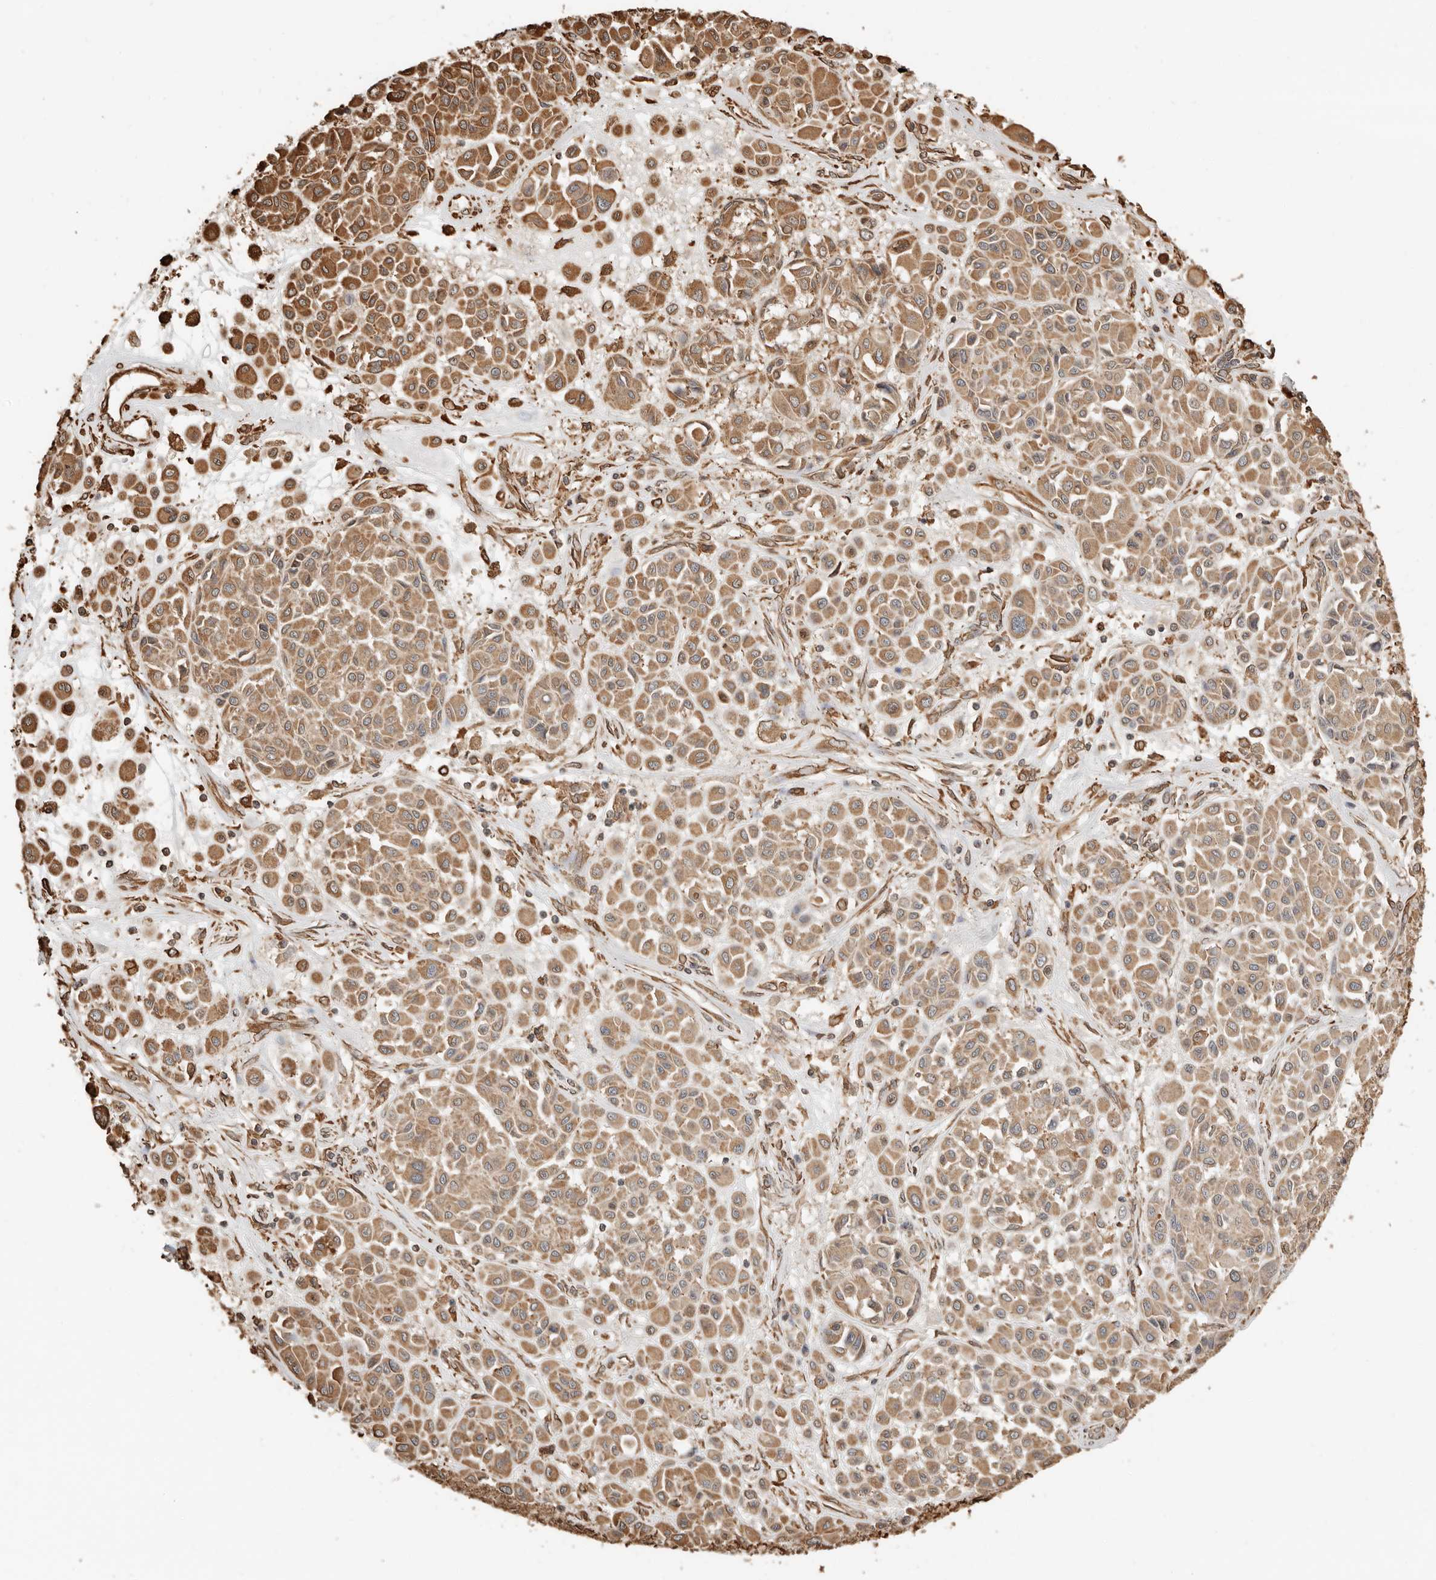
{"staining": {"intensity": "moderate", "quantity": ">75%", "location": "cytoplasmic/membranous"}, "tissue": "melanoma", "cell_type": "Tumor cells", "image_type": "cancer", "snomed": [{"axis": "morphology", "description": "Malignant melanoma, Metastatic site"}, {"axis": "topography", "description": "Soft tissue"}], "caption": "Melanoma stained with DAB immunohistochemistry exhibits medium levels of moderate cytoplasmic/membranous positivity in about >75% of tumor cells.", "gene": "ARHGEF10L", "patient": {"sex": "male", "age": 41}}